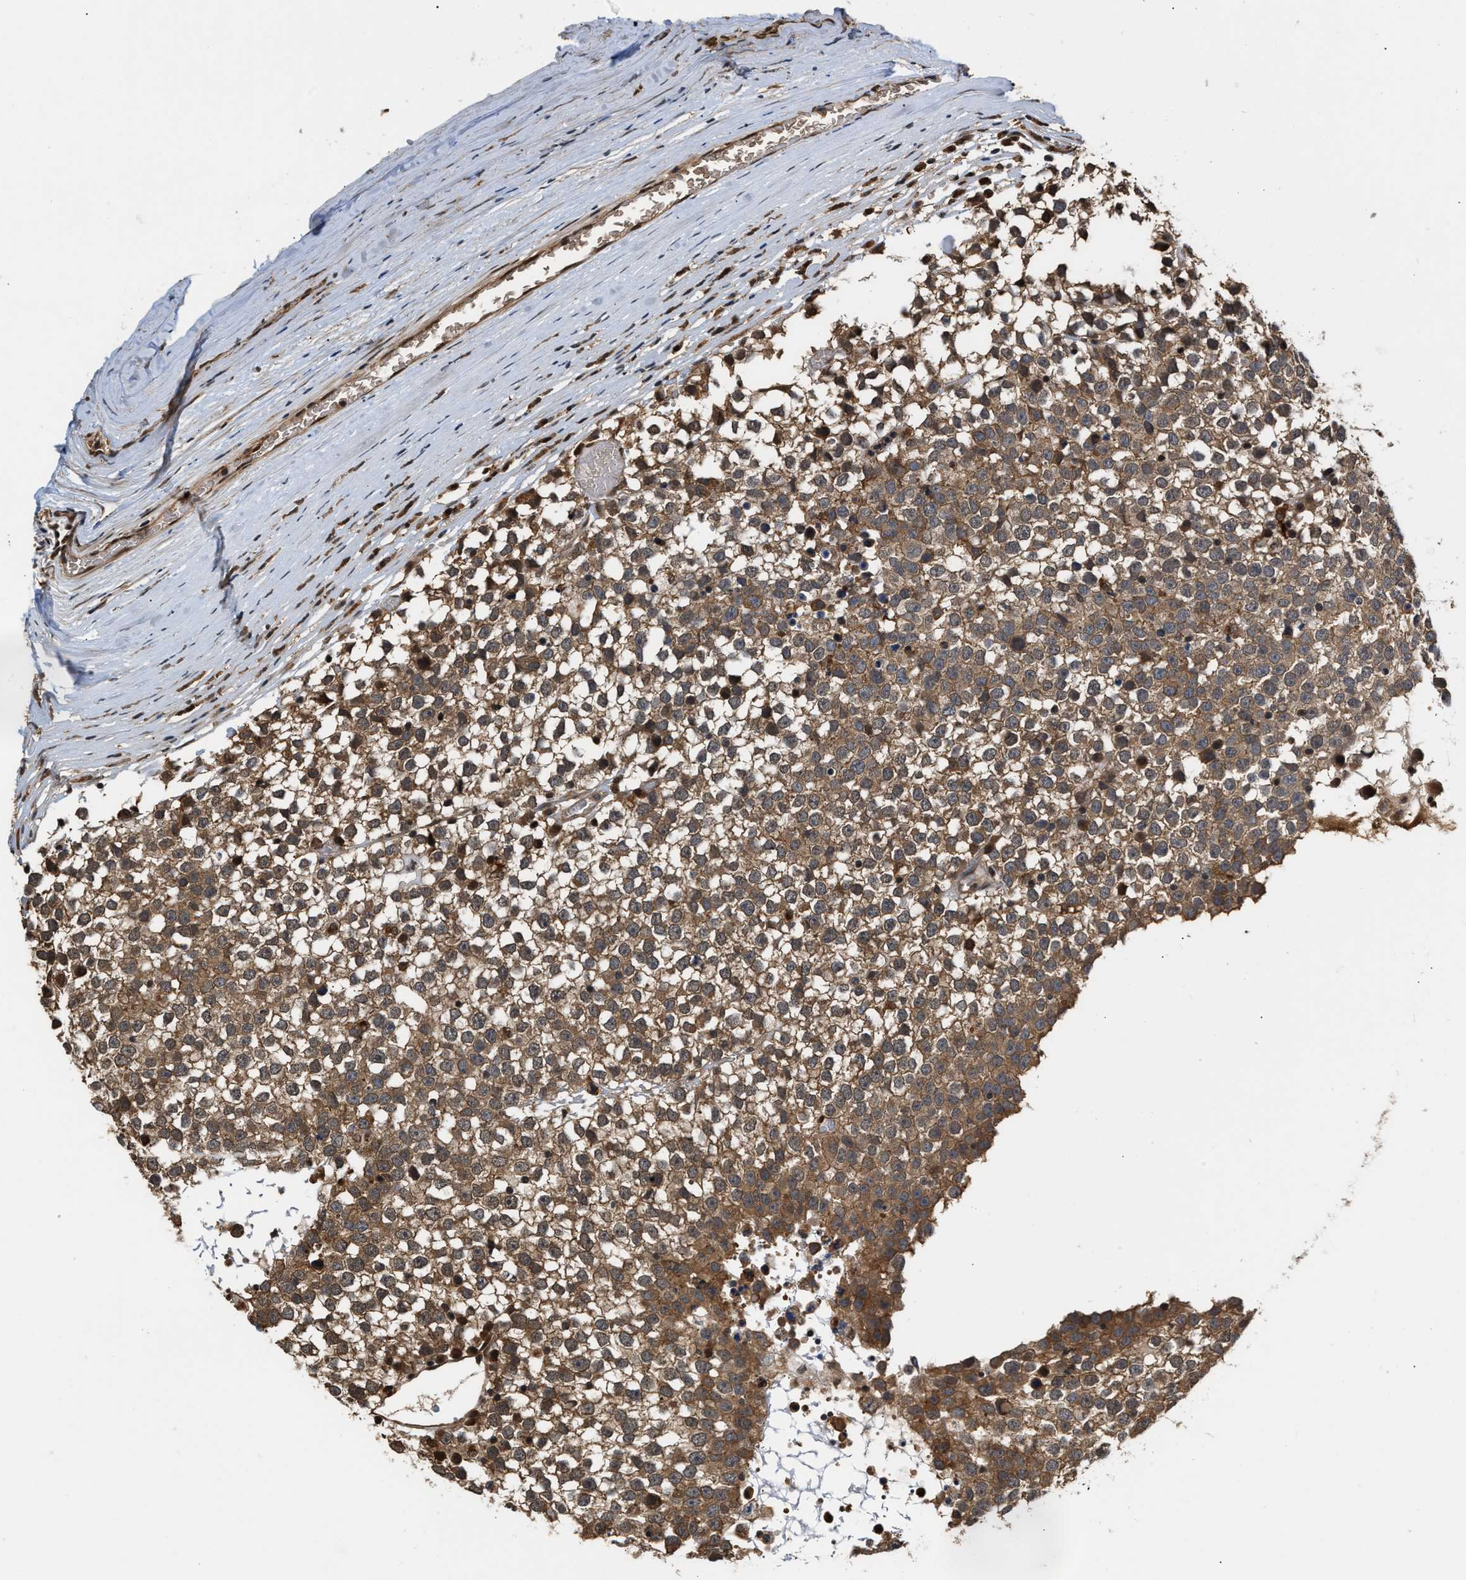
{"staining": {"intensity": "moderate", "quantity": "25%-75%", "location": "cytoplasmic/membranous"}, "tissue": "testis cancer", "cell_type": "Tumor cells", "image_type": "cancer", "snomed": [{"axis": "morphology", "description": "Seminoma, NOS"}, {"axis": "topography", "description": "Testis"}], "caption": "The photomicrograph shows a brown stain indicating the presence of a protein in the cytoplasmic/membranous of tumor cells in testis cancer.", "gene": "SCAI", "patient": {"sex": "male", "age": 65}}